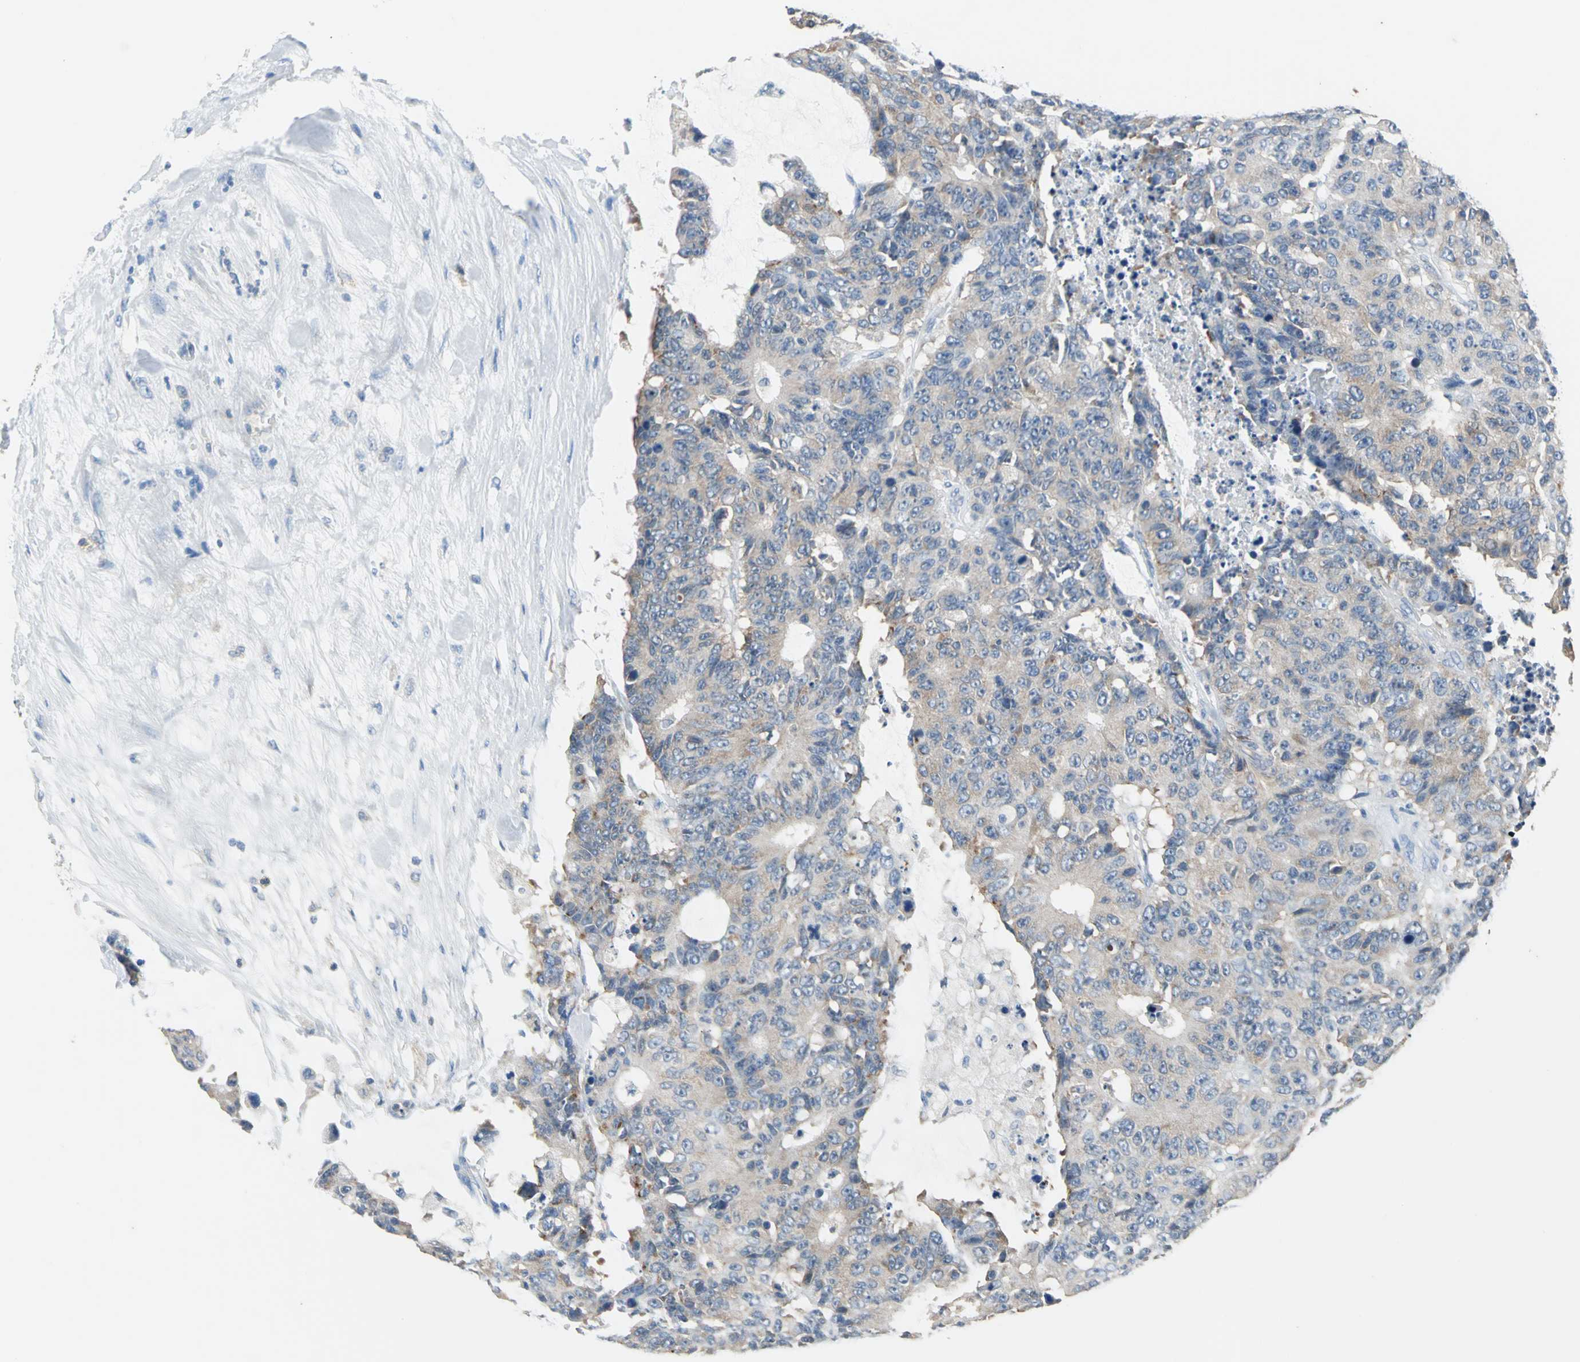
{"staining": {"intensity": "weak", "quantity": "25%-75%", "location": "cytoplasmic/membranous"}, "tissue": "colorectal cancer", "cell_type": "Tumor cells", "image_type": "cancer", "snomed": [{"axis": "morphology", "description": "Adenocarcinoma, NOS"}, {"axis": "topography", "description": "Colon"}], "caption": "IHC micrograph of human colorectal cancer stained for a protein (brown), which exhibits low levels of weak cytoplasmic/membranous expression in about 25%-75% of tumor cells.", "gene": "PRKCA", "patient": {"sex": "female", "age": 86}}